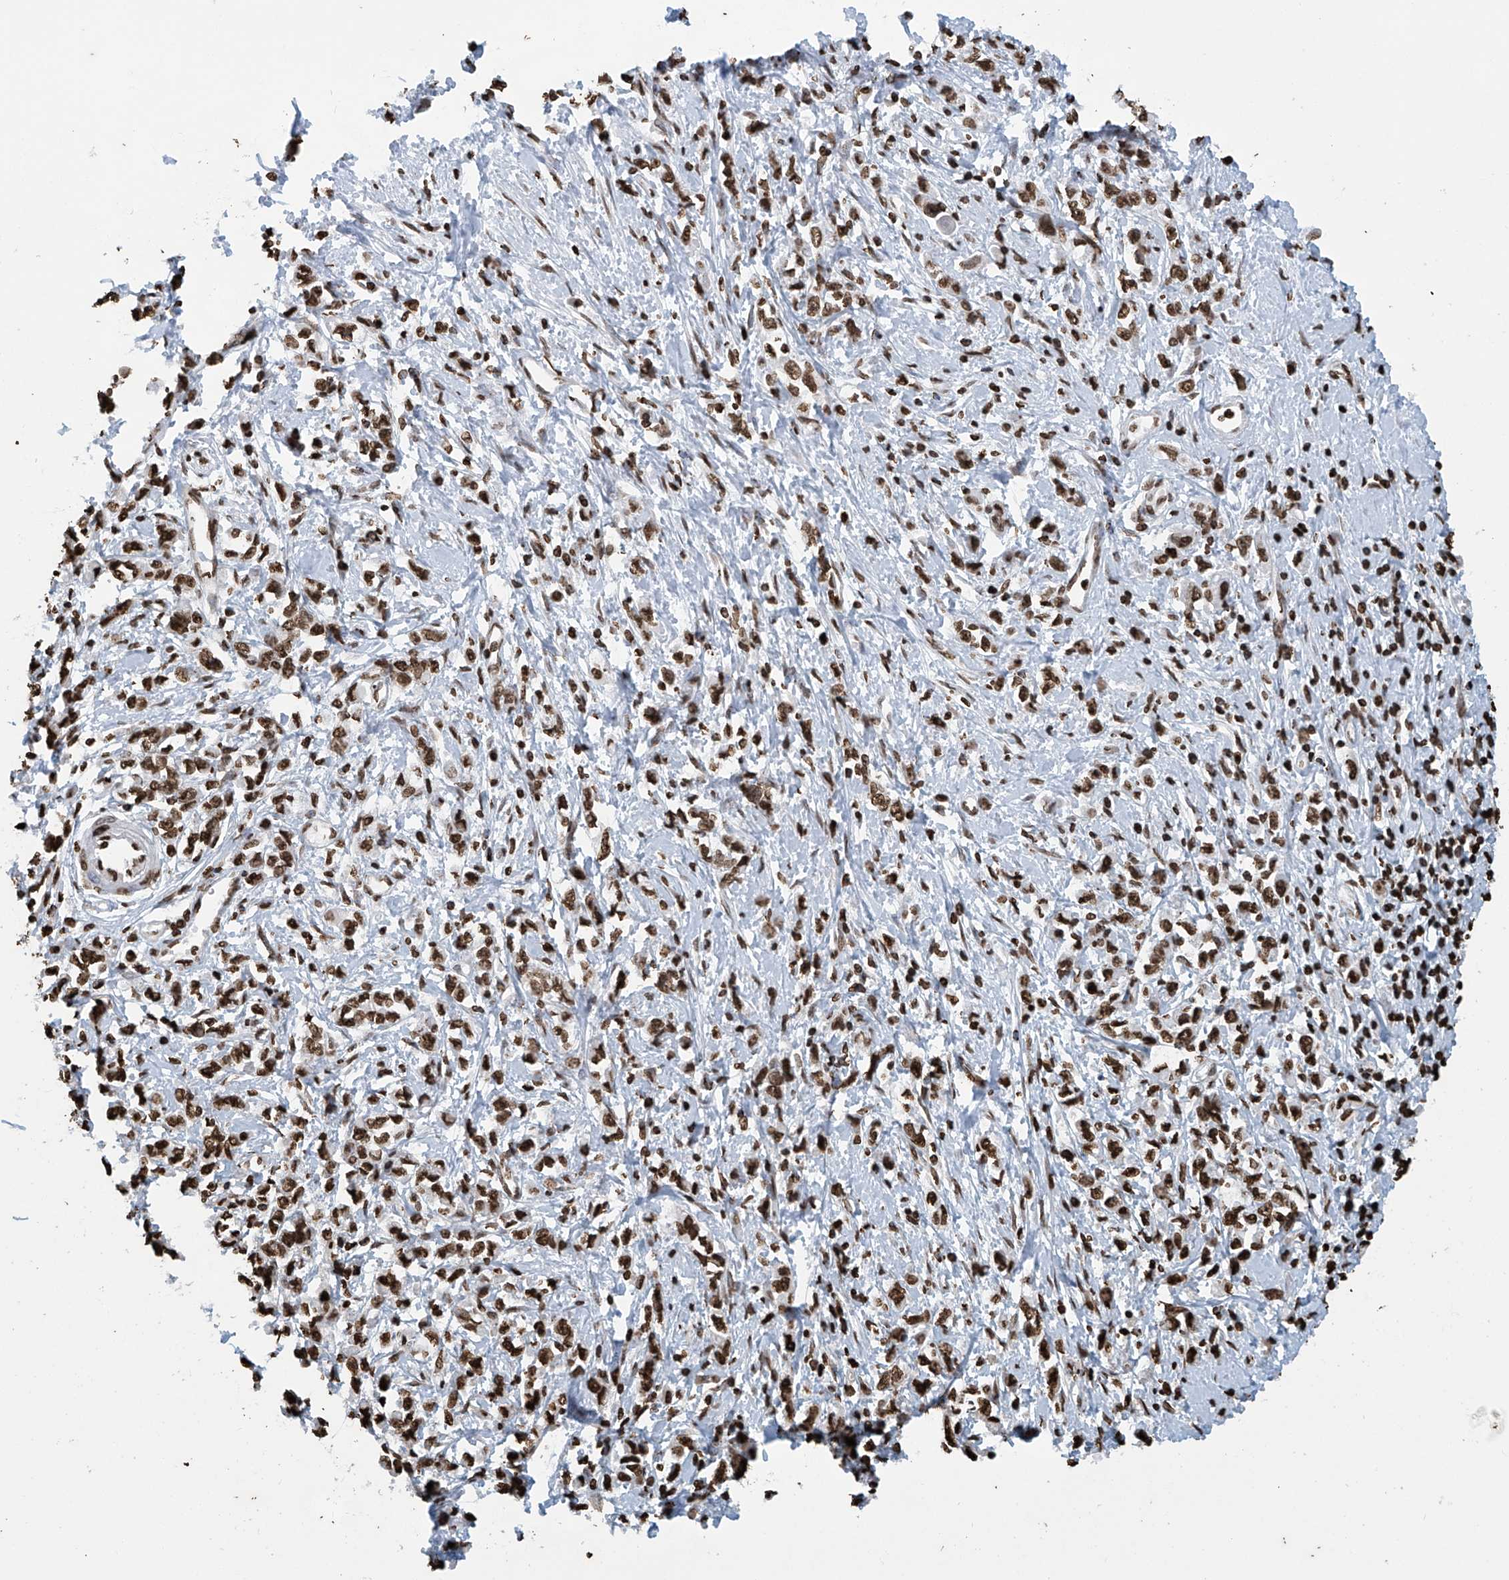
{"staining": {"intensity": "strong", "quantity": ">75%", "location": "nuclear"}, "tissue": "stomach cancer", "cell_type": "Tumor cells", "image_type": "cancer", "snomed": [{"axis": "morphology", "description": "Adenocarcinoma, NOS"}, {"axis": "topography", "description": "Stomach"}], "caption": "Protein expression analysis of human stomach cancer (adenocarcinoma) reveals strong nuclear expression in approximately >75% of tumor cells.", "gene": "DPPA2", "patient": {"sex": "female", "age": 76}}